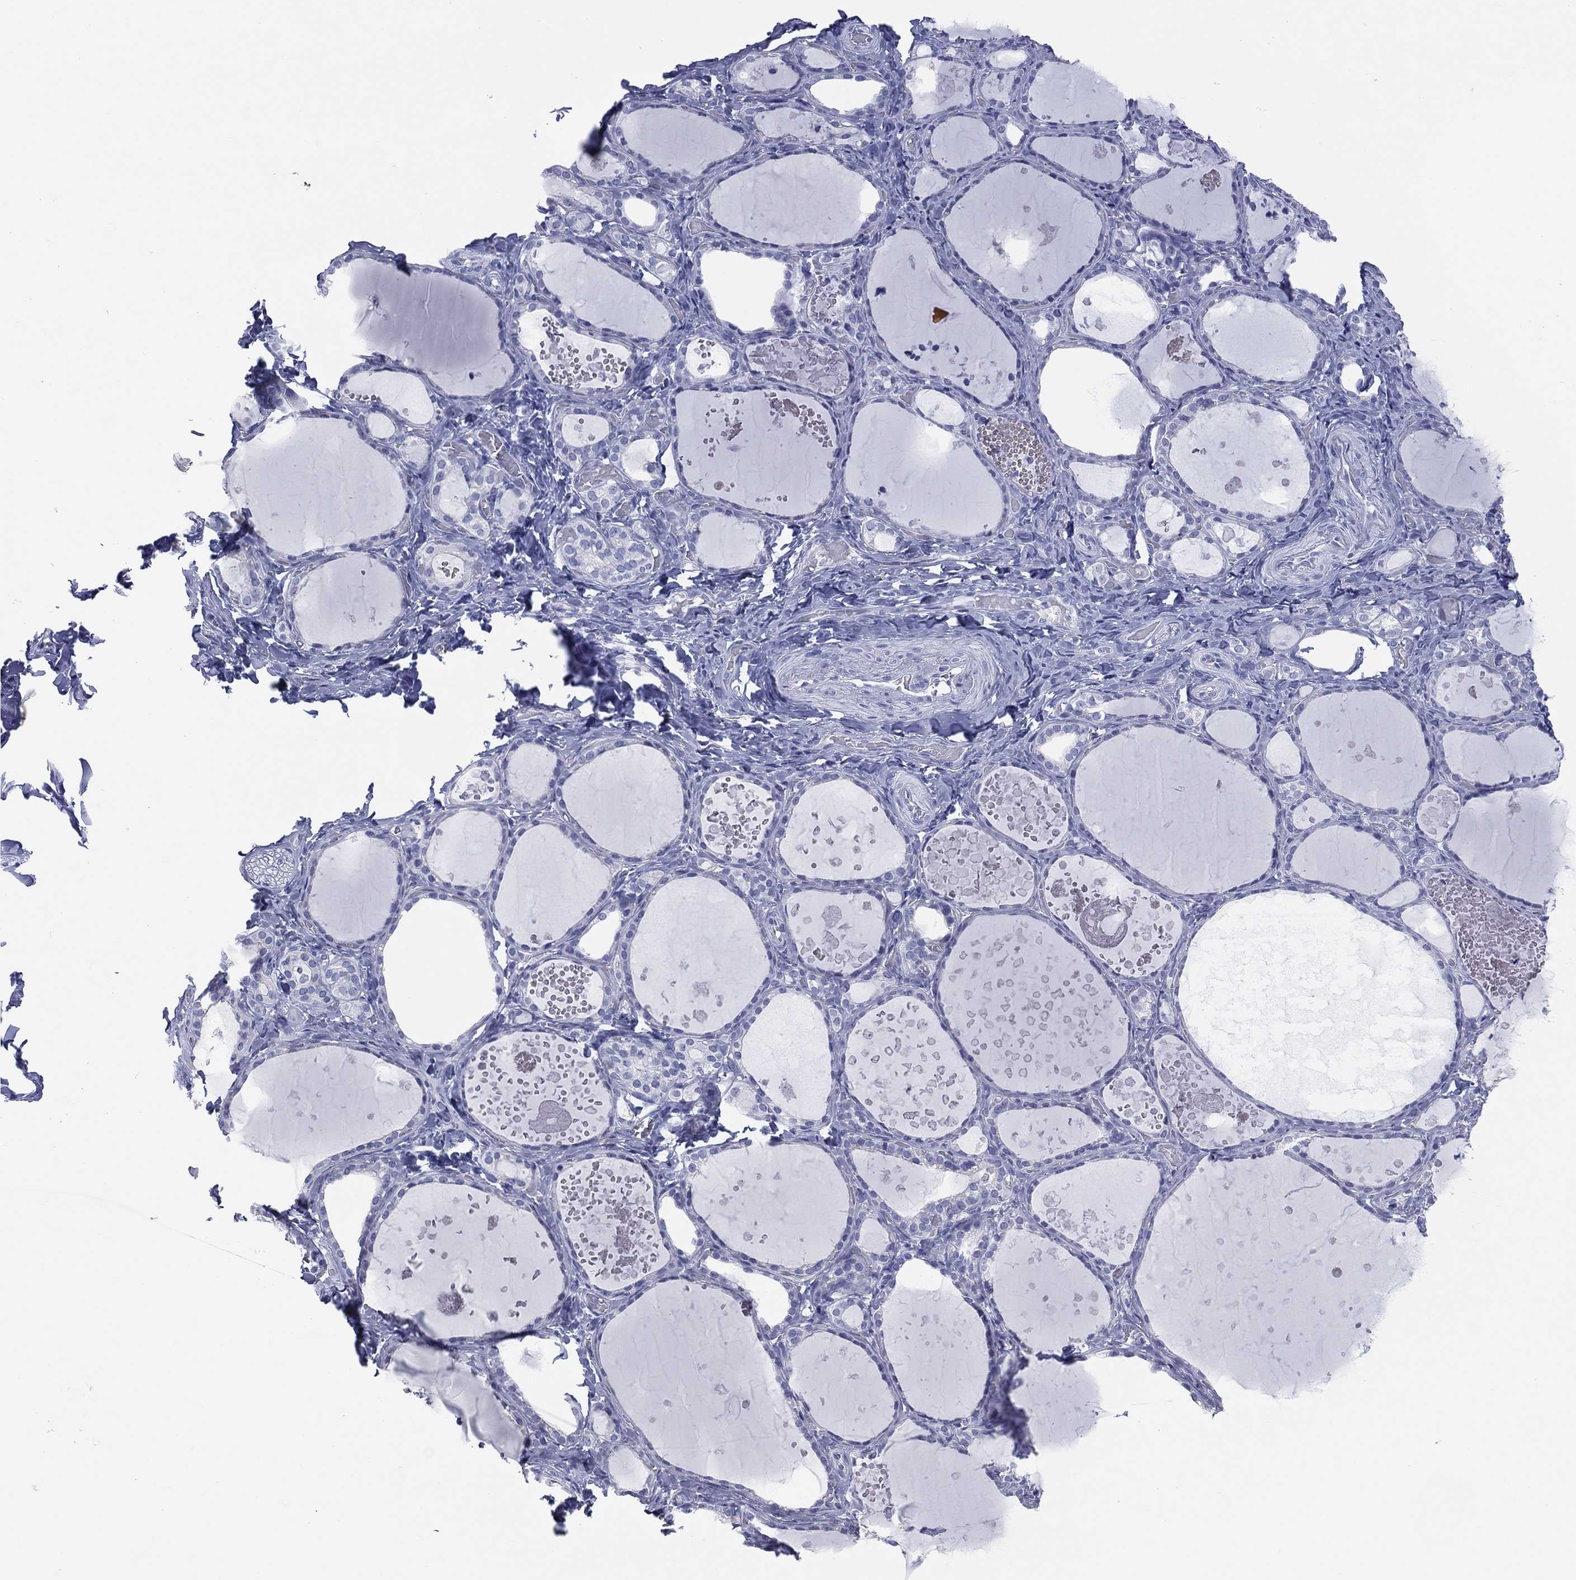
{"staining": {"intensity": "negative", "quantity": "none", "location": "none"}, "tissue": "thyroid gland", "cell_type": "Glandular cells", "image_type": "normal", "snomed": [{"axis": "morphology", "description": "Normal tissue, NOS"}, {"axis": "topography", "description": "Thyroid gland"}], "caption": "High magnification brightfield microscopy of unremarkable thyroid gland stained with DAB (brown) and counterstained with hematoxylin (blue): glandular cells show no significant staining.", "gene": "MLN", "patient": {"sex": "female", "age": 56}}